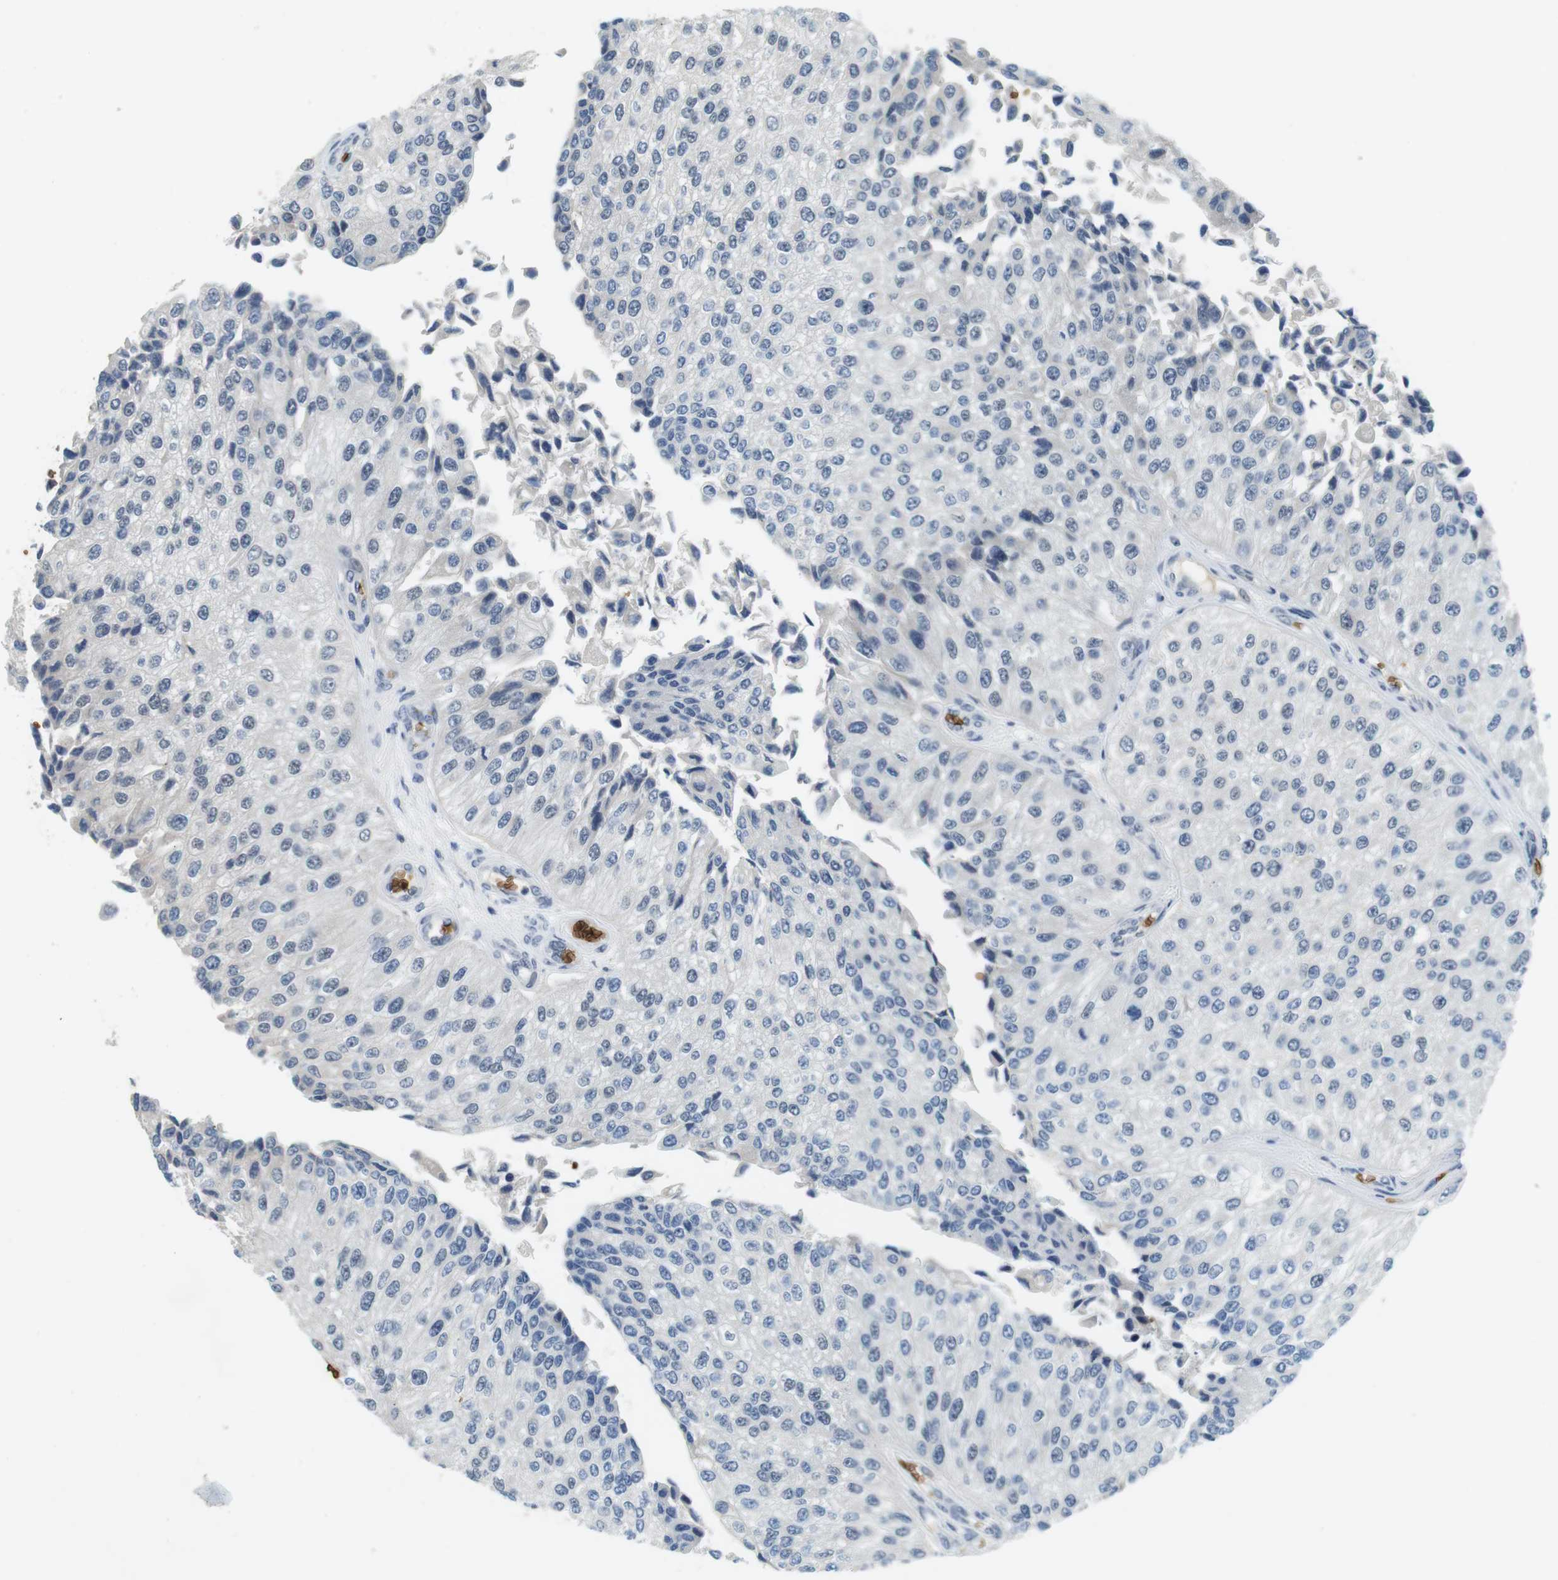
{"staining": {"intensity": "negative", "quantity": "none", "location": "none"}, "tissue": "urothelial cancer", "cell_type": "Tumor cells", "image_type": "cancer", "snomed": [{"axis": "morphology", "description": "Urothelial carcinoma, High grade"}, {"axis": "topography", "description": "Kidney"}, {"axis": "topography", "description": "Urinary bladder"}], "caption": "High power microscopy histopathology image of an immunohistochemistry (IHC) micrograph of urothelial cancer, revealing no significant expression in tumor cells.", "gene": "SLC4A1", "patient": {"sex": "male", "age": 77}}